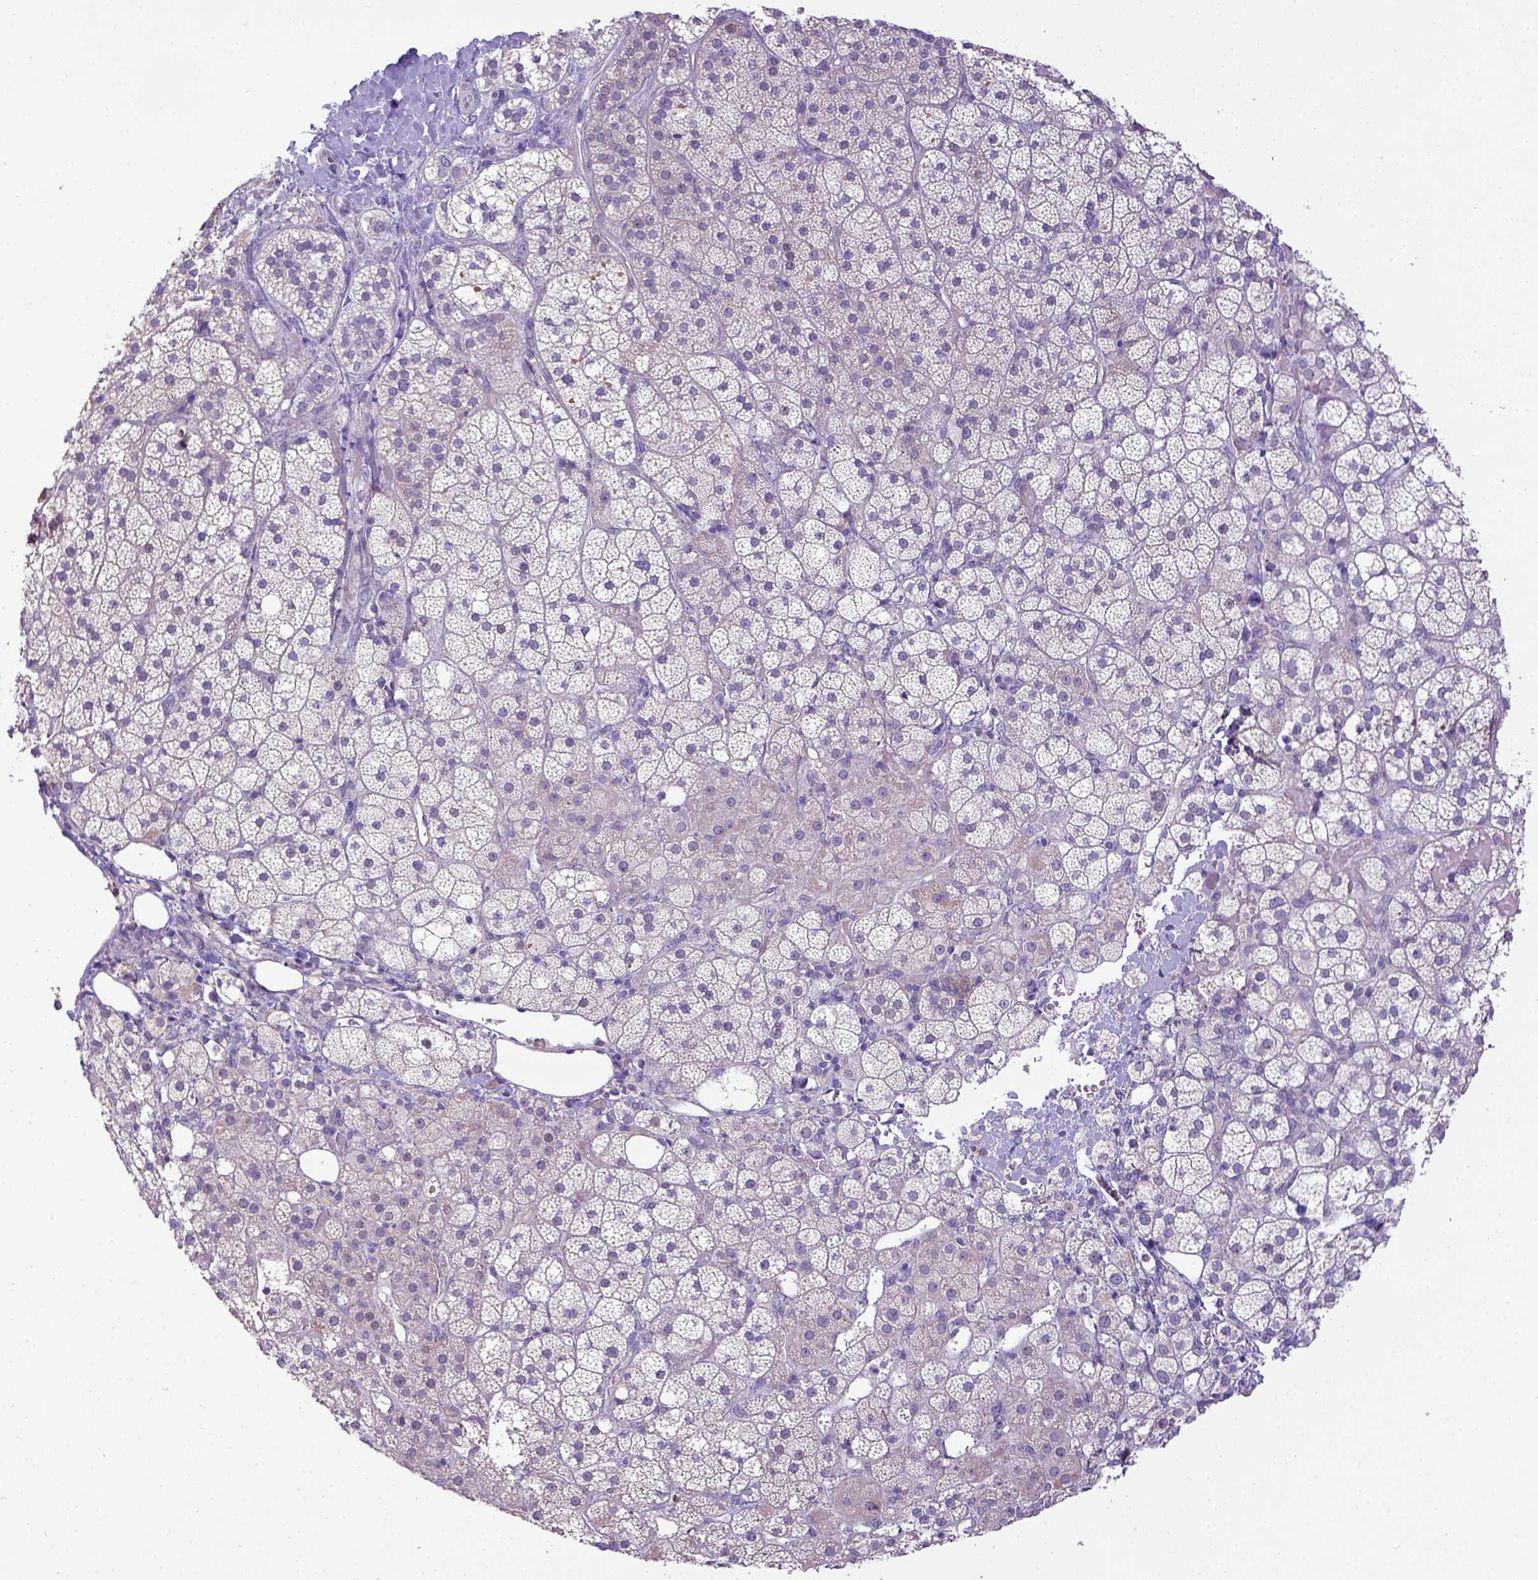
{"staining": {"intensity": "negative", "quantity": "none", "location": "none"}, "tissue": "adrenal gland", "cell_type": "Glandular cells", "image_type": "normal", "snomed": [{"axis": "morphology", "description": "Normal tissue, NOS"}, {"axis": "topography", "description": "Adrenal gland"}], "caption": "An immunohistochemistry (IHC) photomicrograph of normal adrenal gland is shown. There is no staining in glandular cells of adrenal gland.", "gene": "CD40", "patient": {"sex": "male", "age": 53}}